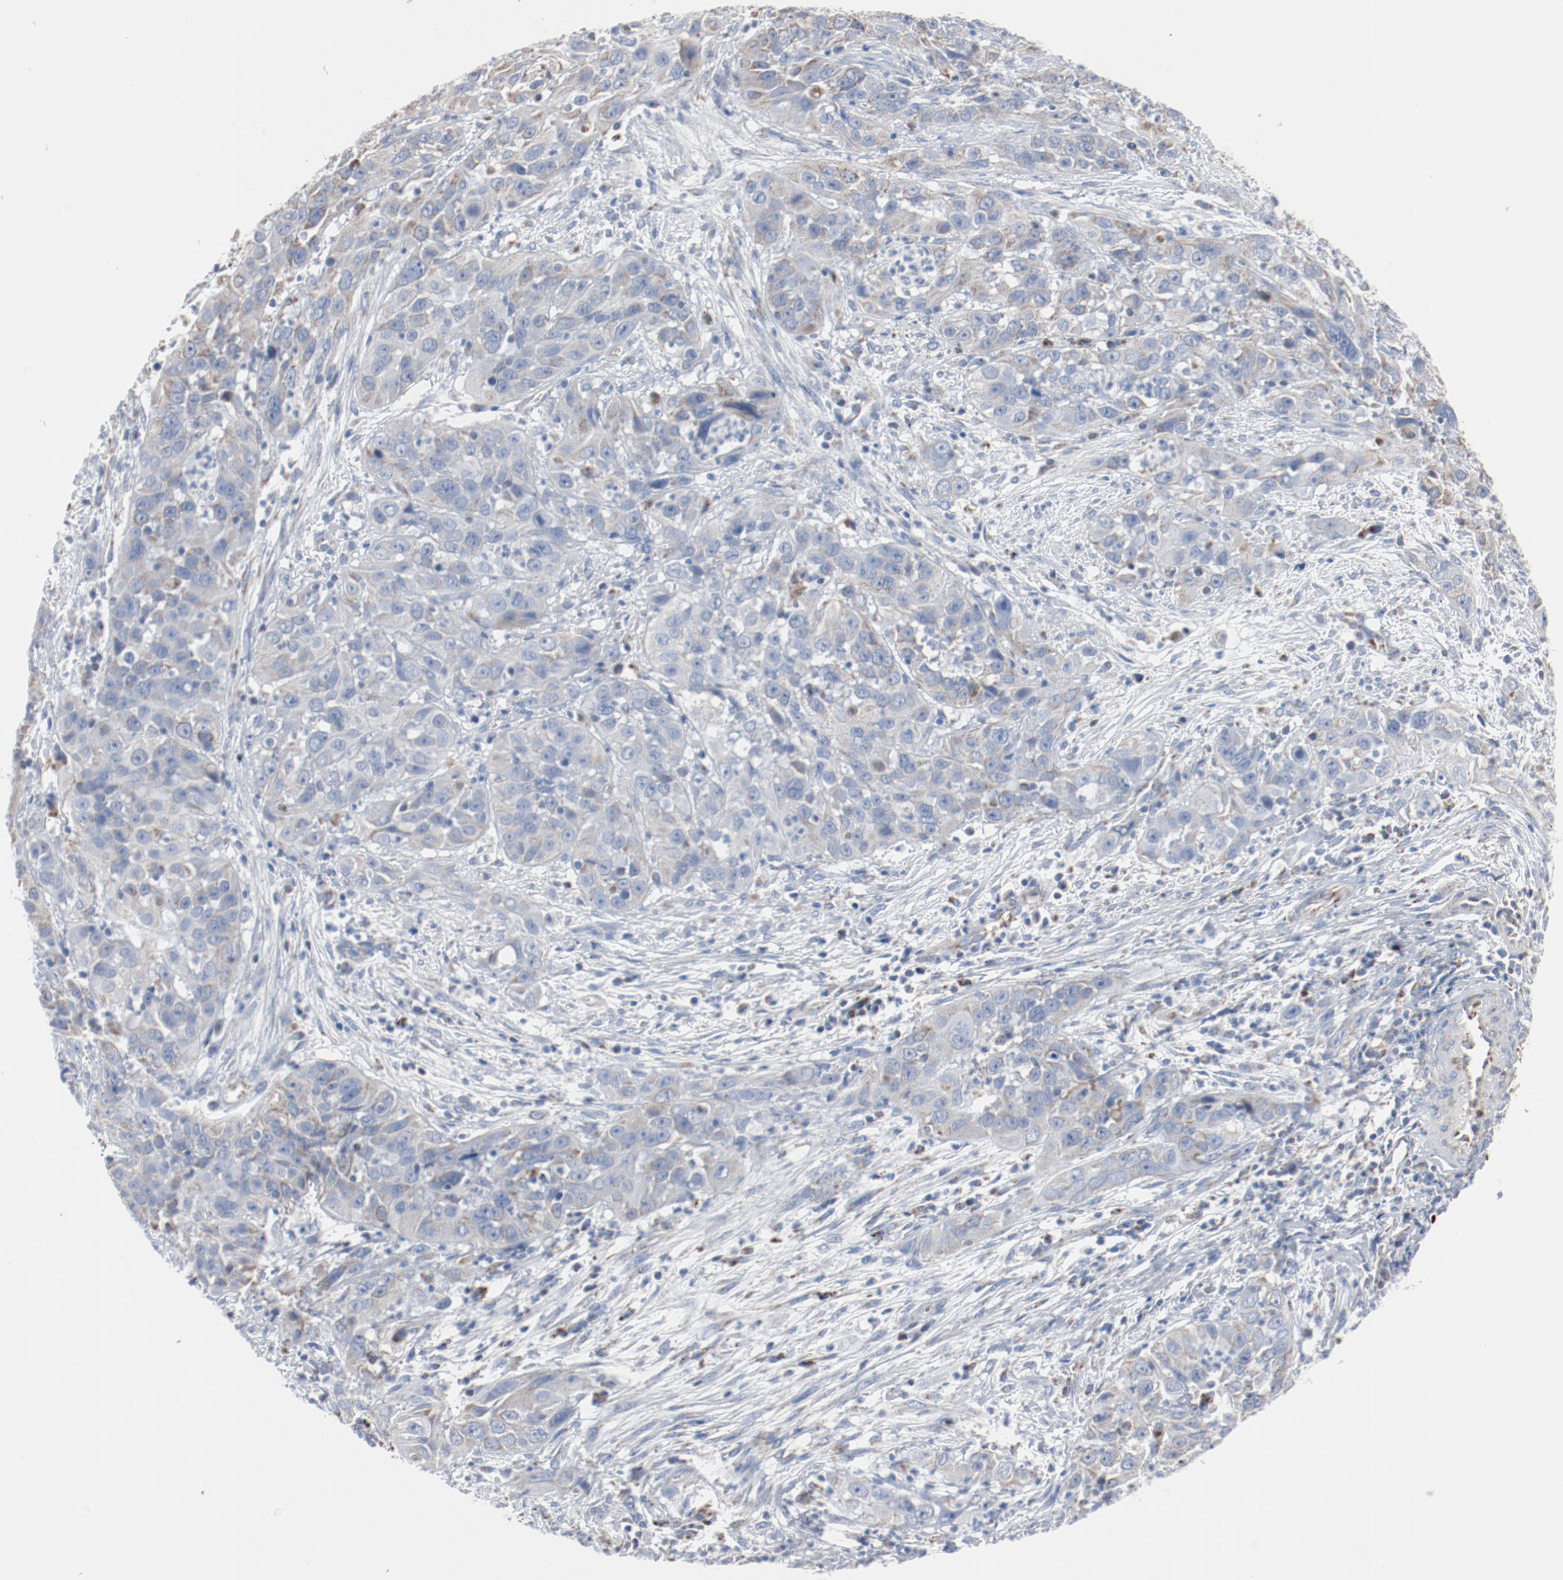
{"staining": {"intensity": "weak", "quantity": "<25%", "location": "cytoplasmic/membranous"}, "tissue": "cervical cancer", "cell_type": "Tumor cells", "image_type": "cancer", "snomed": [{"axis": "morphology", "description": "Squamous cell carcinoma, NOS"}, {"axis": "topography", "description": "Cervix"}], "caption": "High magnification brightfield microscopy of cervical squamous cell carcinoma stained with DAB (brown) and counterstained with hematoxylin (blue): tumor cells show no significant staining. The staining is performed using DAB brown chromogen with nuclei counter-stained in using hematoxylin.", "gene": "NDUFB8", "patient": {"sex": "female", "age": 32}}